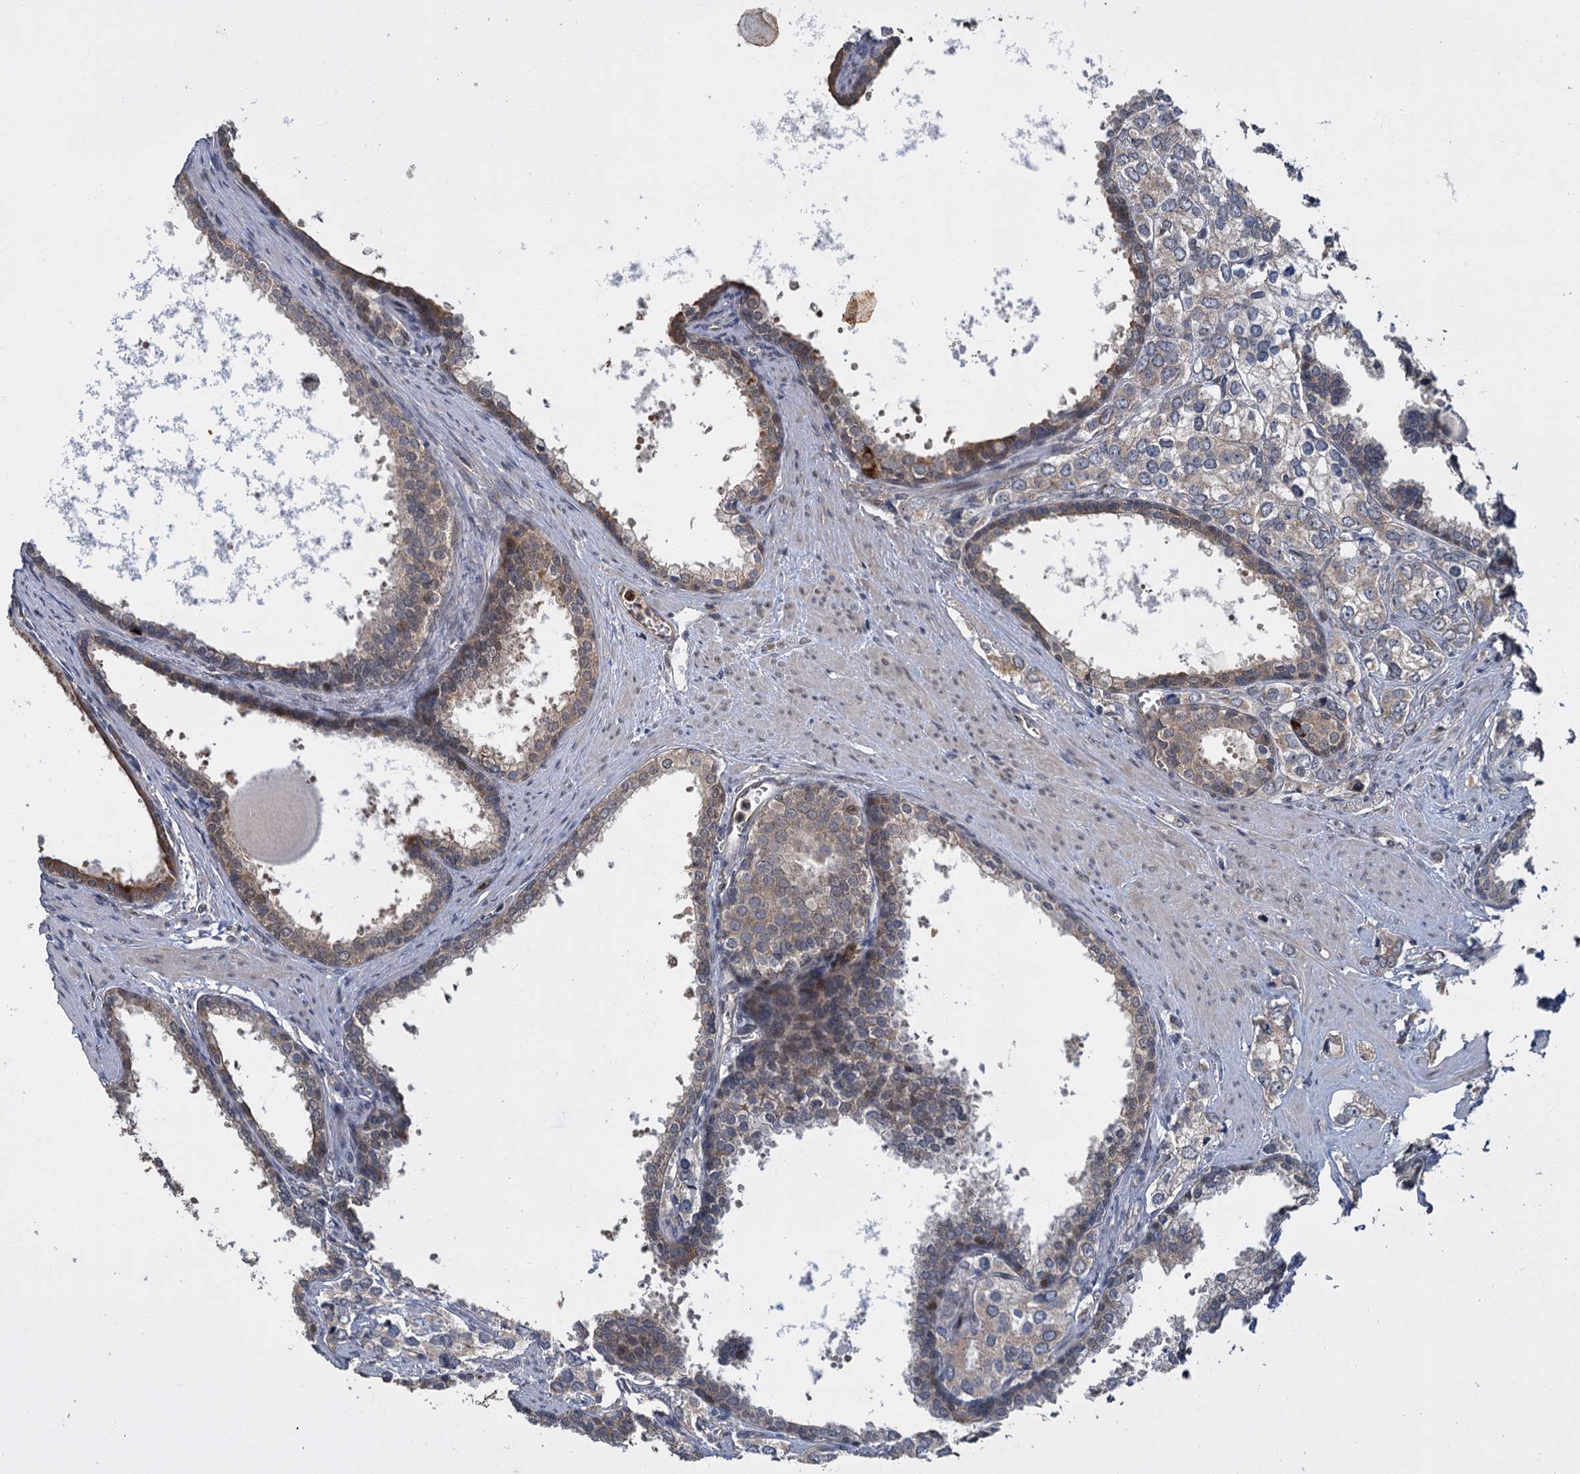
{"staining": {"intensity": "weak", "quantity": "<25%", "location": "cytoplasmic/membranous"}, "tissue": "prostate cancer", "cell_type": "Tumor cells", "image_type": "cancer", "snomed": [{"axis": "morphology", "description": "Adenocarcinoma, High grade"}, {"axis": "topography", "description": "Prostate"}], "caption": "Prostate cancer (high-grade adenocarcinoma) was stained to show a protein in brown. There is no significant positivity in tumor cells.", "gene": "KANSL2", "patient": {"sex": "male", "age": 66}}